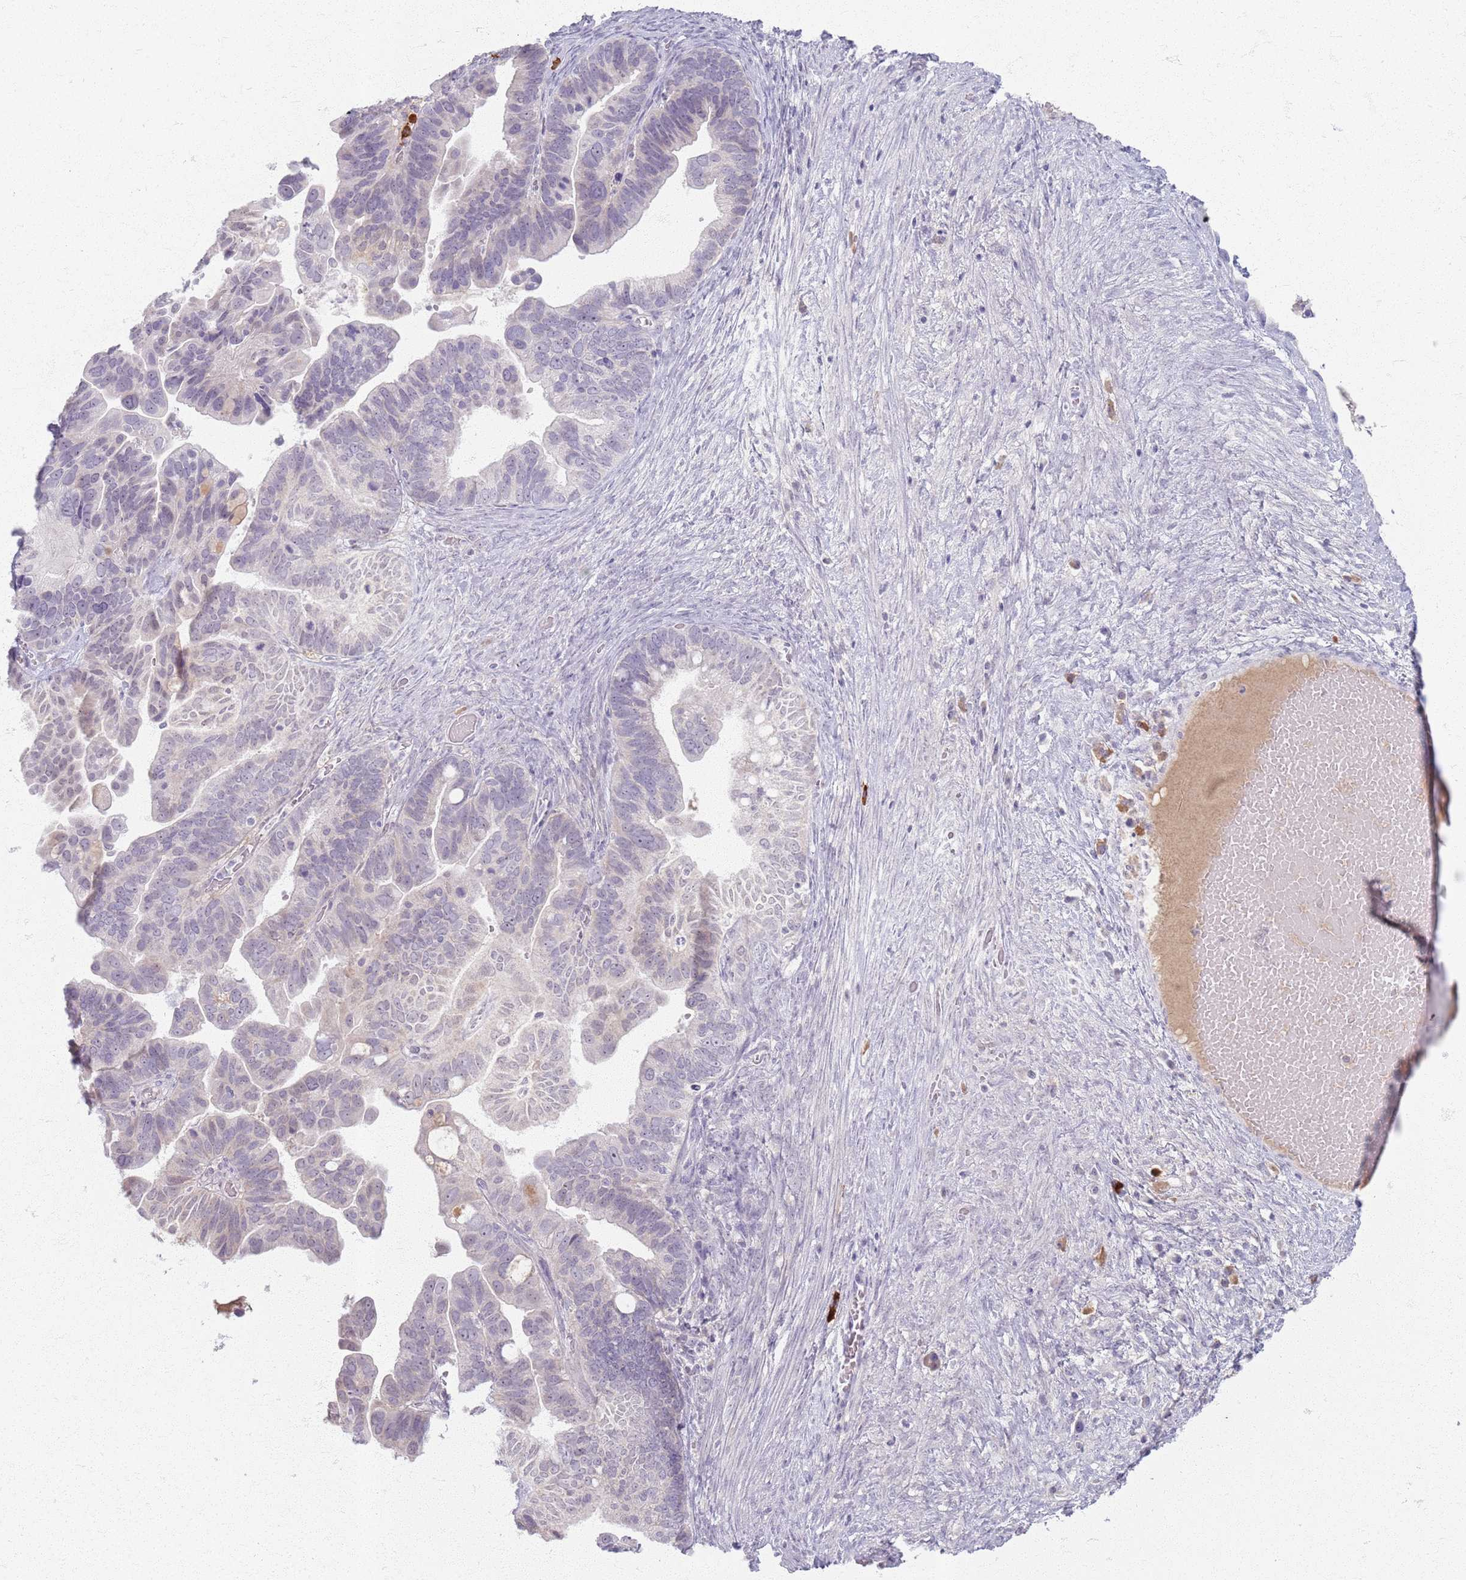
{"staining": {"intensity": "negative", "quantity": "none", "location": "none"}, "tissue": "ovarian cancer", "cell_type": "Tumor cells", "image_type": "cancer", "snomed": [{"axis": "morphology", "description": "Cystadenocarcinoma, serous, NOS"}, {"axis": "topography", "description": "Ovary"}], "caption": "The image reveals no significant positivity in tumor cells of ovarian serous cystadenocarcinoma.", "gene": "CRIPT", "patient": {"sex": "female", "age": 56}}